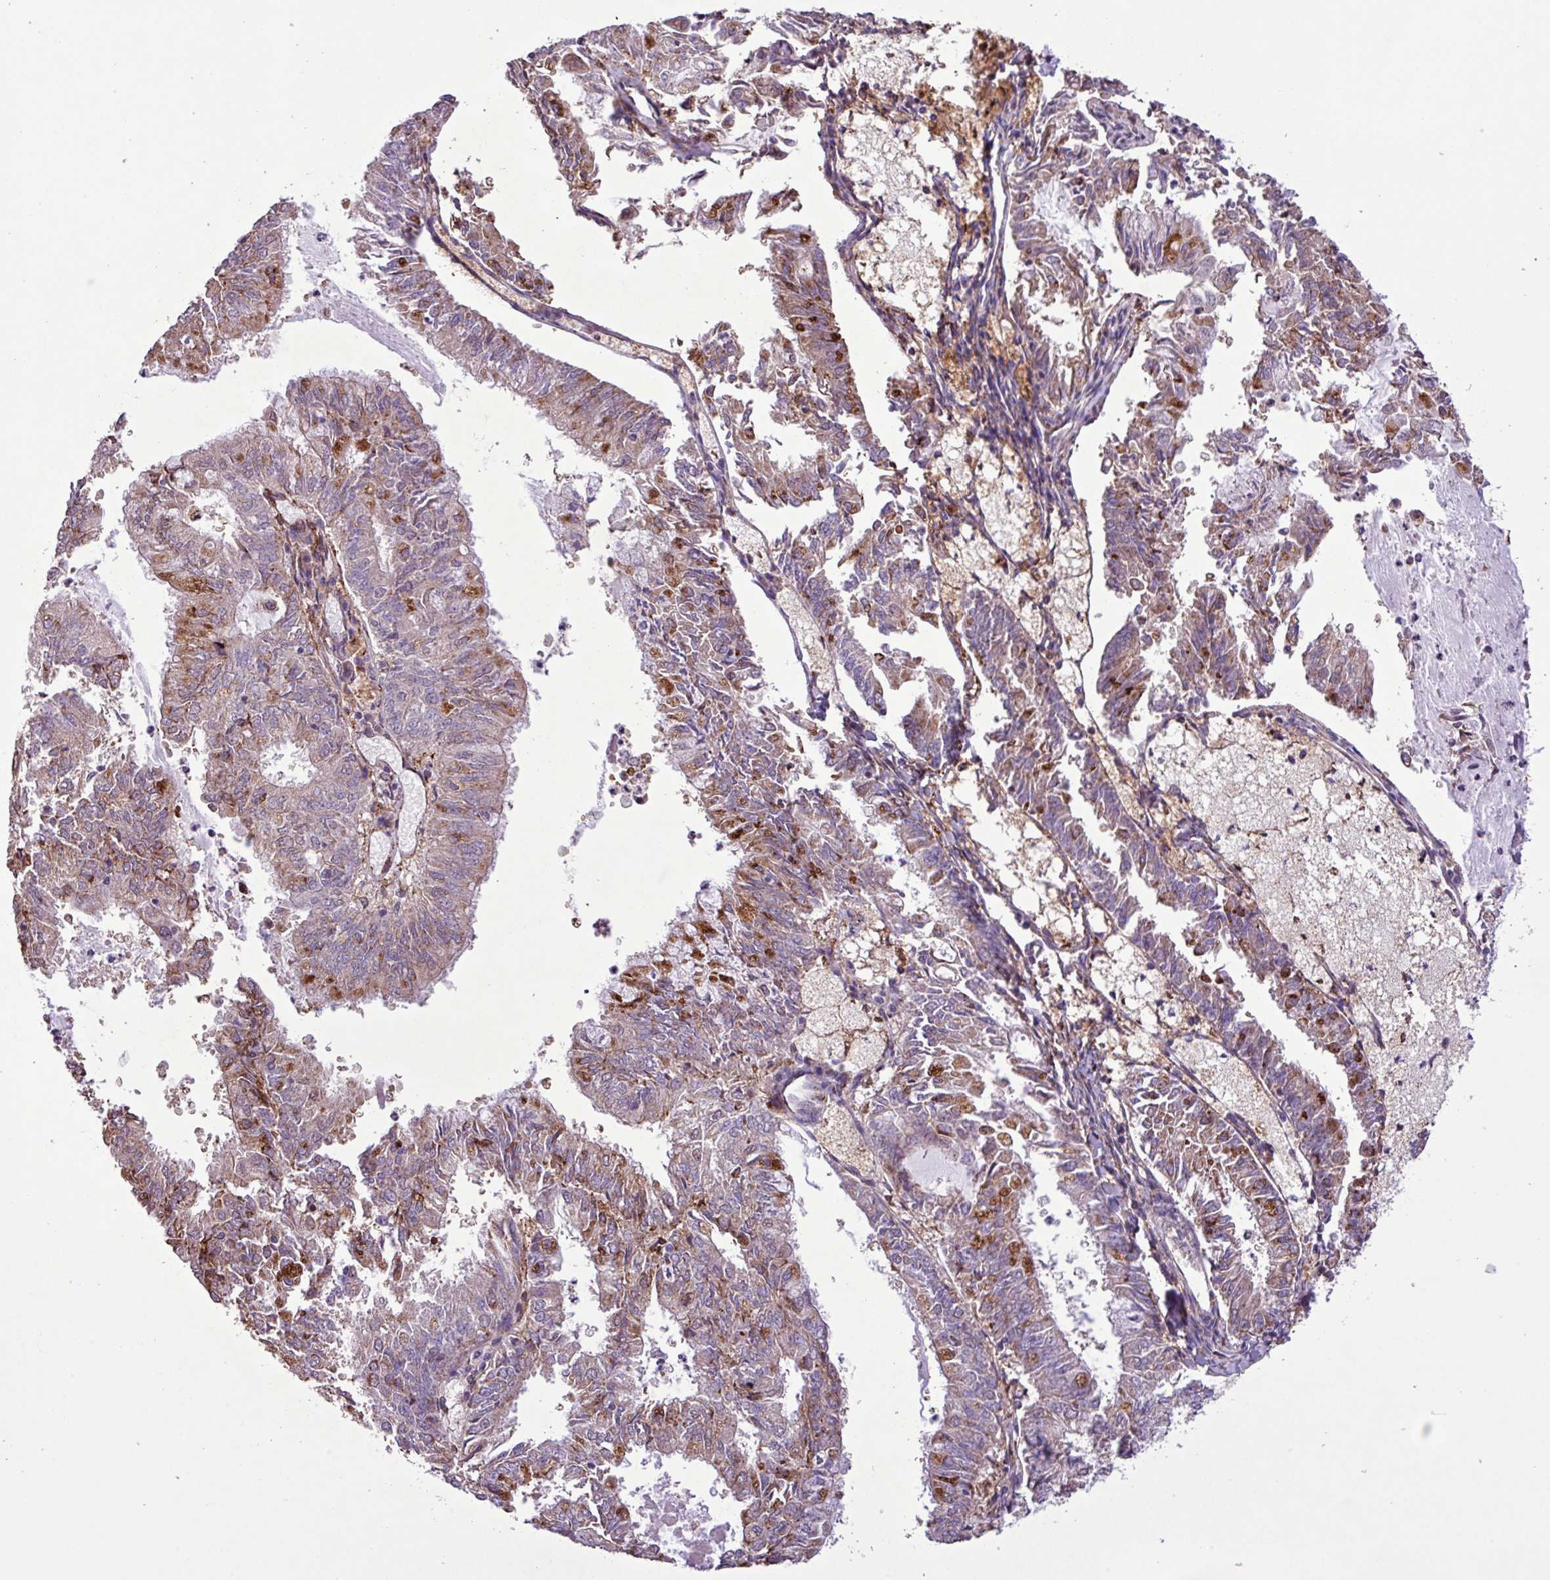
{"staining": {"intensity": "strong", "quantity": "<25%", "location": "cytoplasmic/membranous"}, "tissue": "endometrial cancer", "cell_type": "Tumor cells", "image_type": "cancer", "snomed": [{"axis": "morphology", "description": "Adenocarcinoma, NOS"}, {"axis": "topography", "description": "Endometrium"}], "caption": "Immunohistochemistry (DAB (3,3'-diaminobenzidine)) staining of adenocarcinoma (endometrial) reveals strong cytoplasmic/membranous protein expression in approximately <25% of tumor cells.", "gene": "RPP25L", "patient": {"sex": "female", "age": 57}}